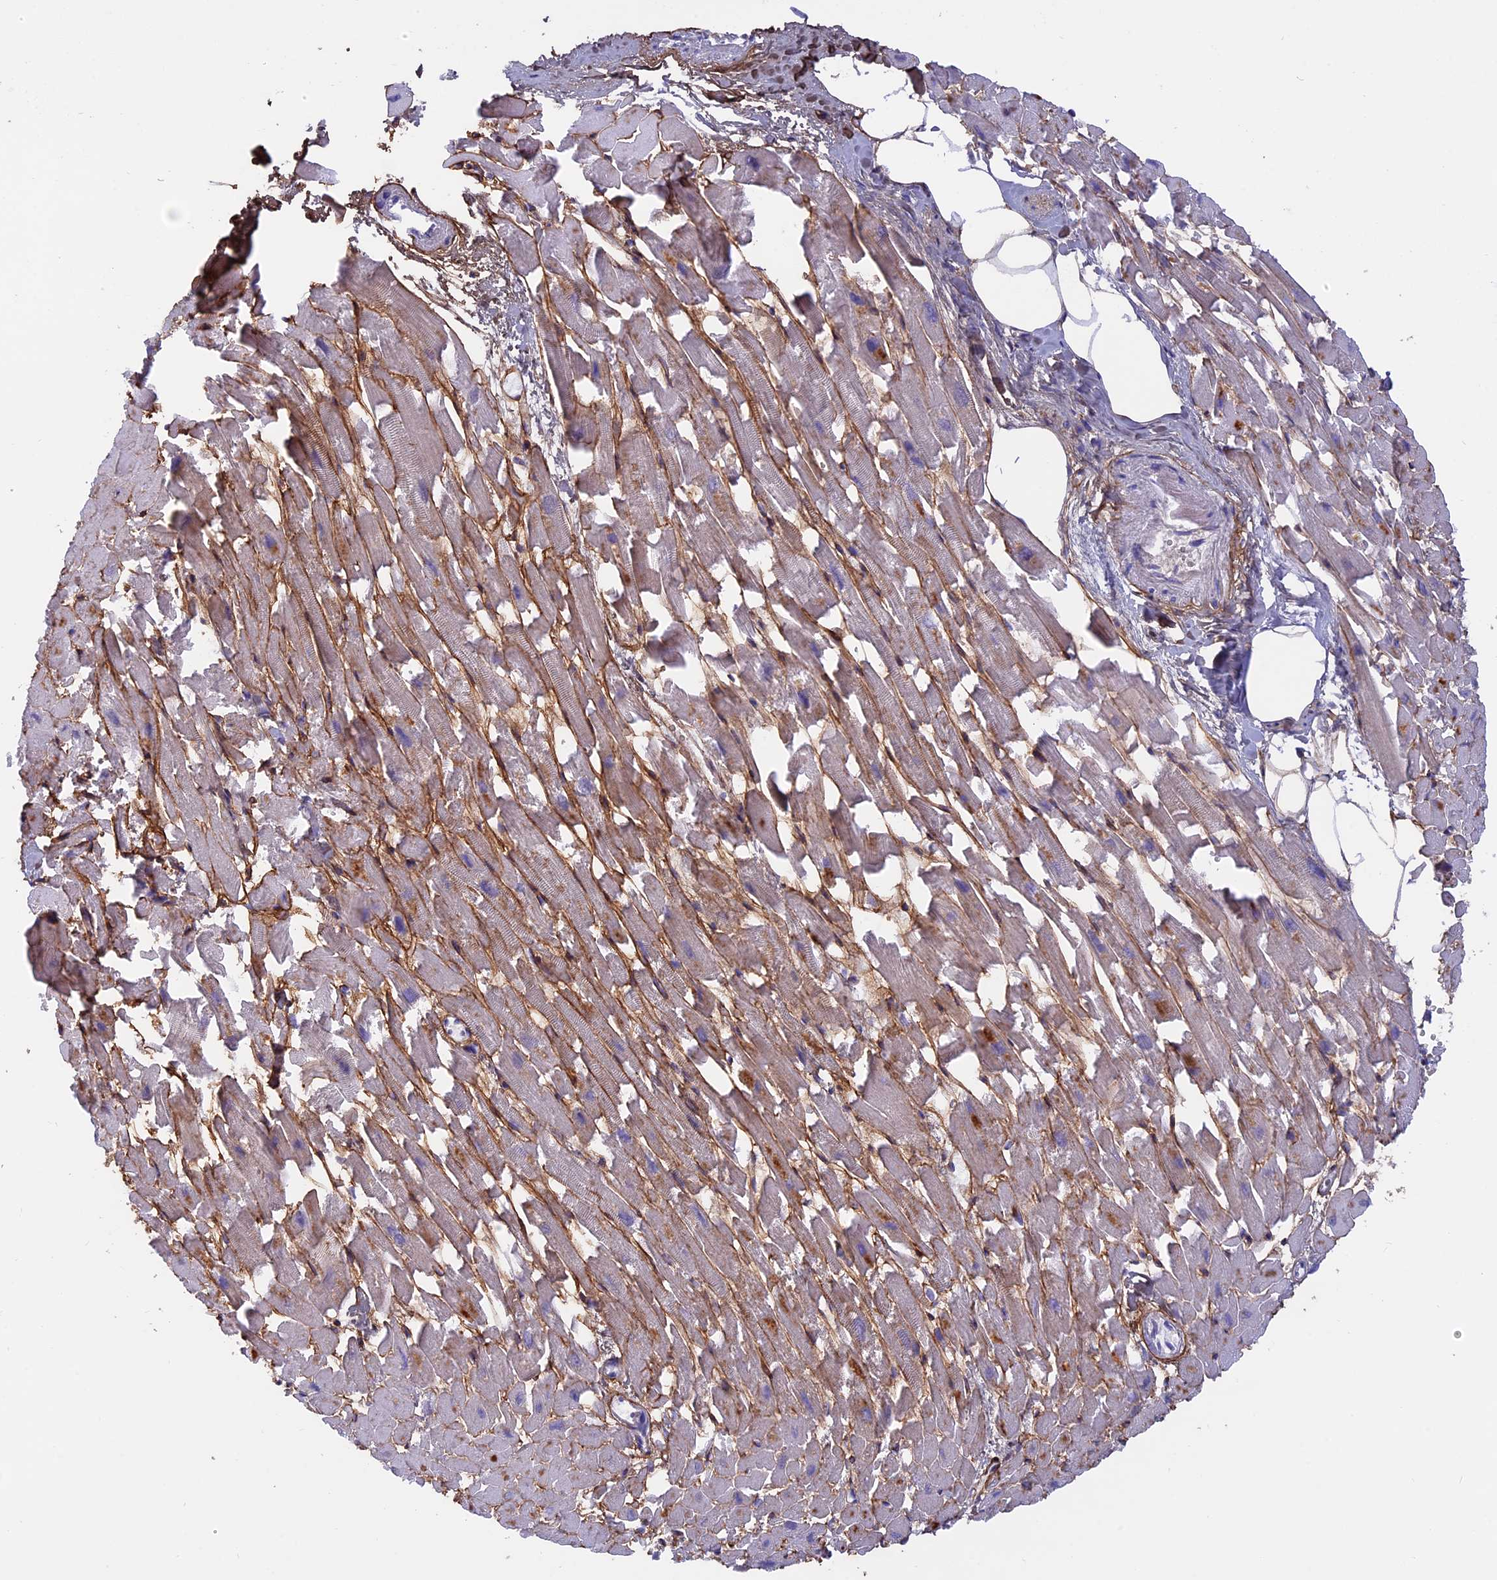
{"staining": {"intensity": "weak", "quantity": "<25%", "location": "cytoplasmic/membranous"}, "tissue": "heart muscle", "cell_type": "Cardiomyocytes", "image_type": "normal", "snomed": [{"axis": "morphology", "description": "Normal tissue, NOS"}, {"axis": "topography", "description": "Heart"}], "caption": "Heart muscle stained for a protein using IHC demonstrates no positivity cardiomyocytes.", "gene": "COL4A3", "patient": {"sex": "female", "age": 64}}